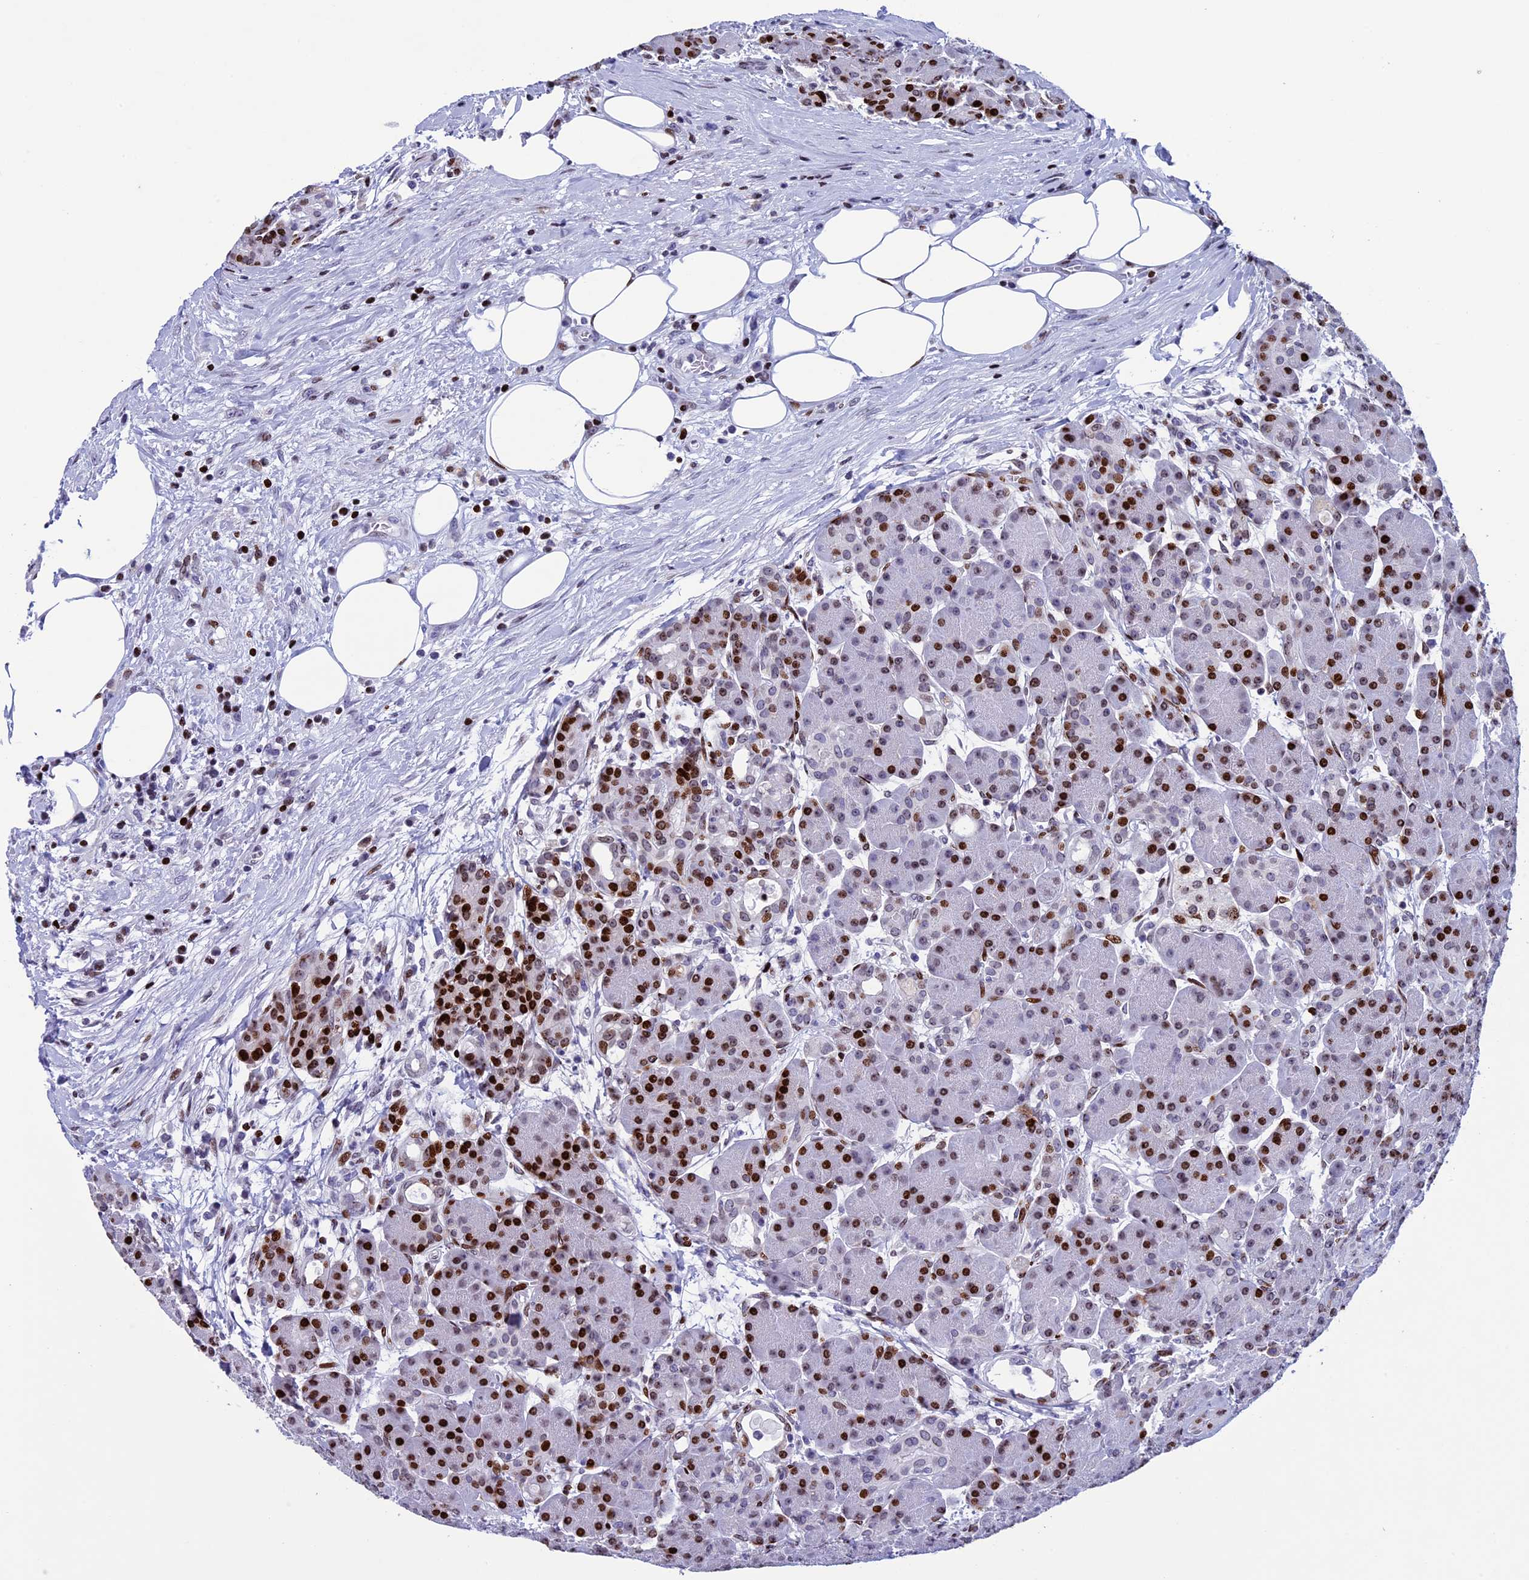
{"staining": {"intensity": "strong", "quantity": "25%-75%", "location": "nuclear"}, "tissue": "pancreas", "cell_type": "Exocrine glandular cells", "image_type": "normal", "snomed": [{"axis": "morphology", "description": "Normal tissue, NOS"}, {"axis": "topography", "description": "Pancreas"}], "caption": "IHC (DAB) staining of normal pancreas demonstrates strong nuclear protein staining in approximately 25%-75% of exocrine glandular cells. (IHC, brightfield microscopy, high magnification).", "gene": "BTBD3", "patient": {"sex": "male", "age": 63}}